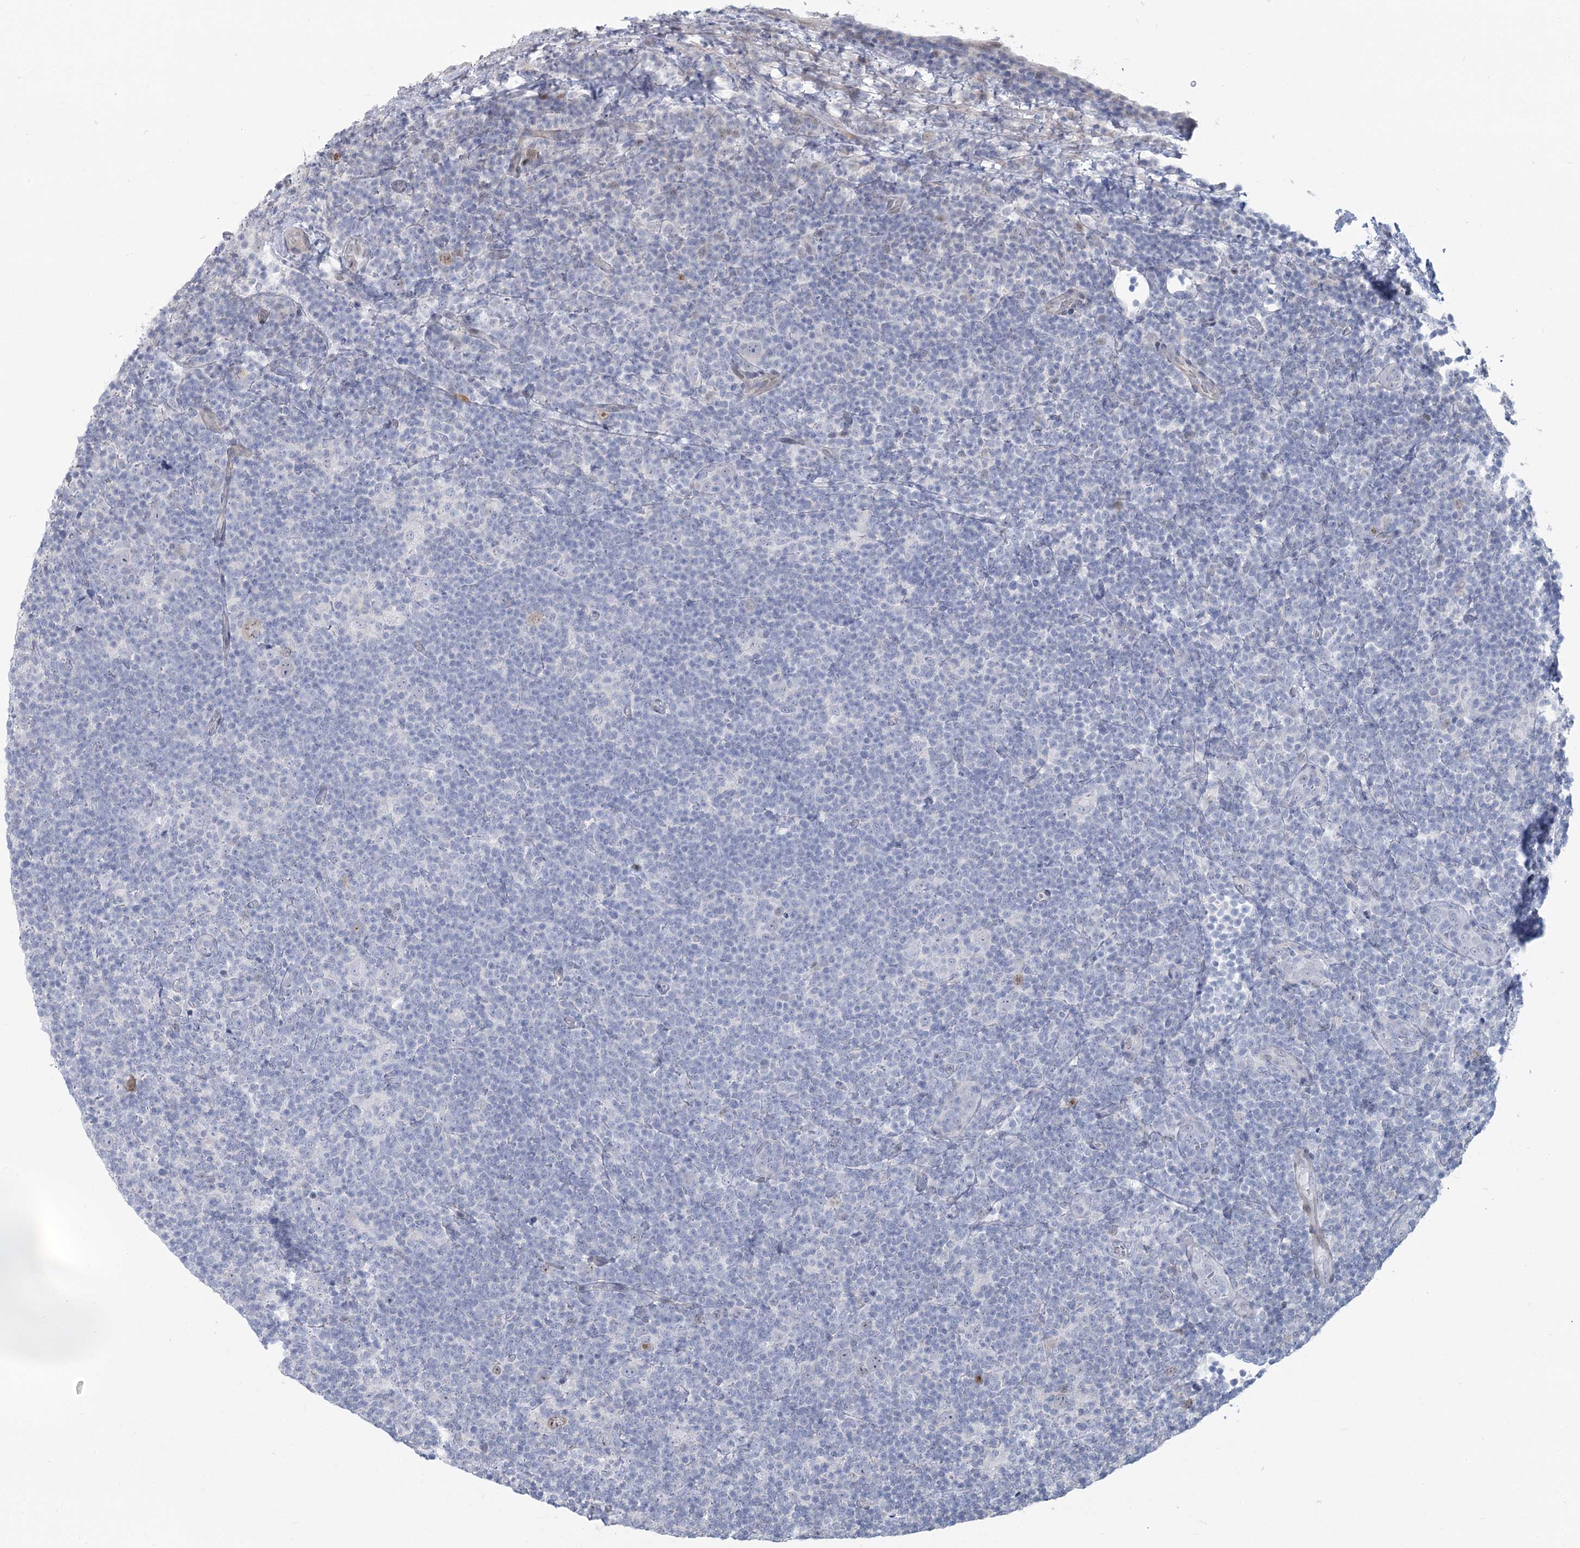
{"staining": {"intensity": "negative", "quantity": "none", "location": "none"}, "tissue": "lymphoma", "cell_type": "Tumor cells", "image_type": "cancer", "snomed": [{"axis": "morphology", "description": "Hodgkin's disease, NOS"}, {"axis": "topography", "description": "Lymph node"}], "caption": "Tumor cells are negative for brown protein staining in lymphoma.", "gene": "ABITRAM", "patient": {"sex": "female", "age": 57}}